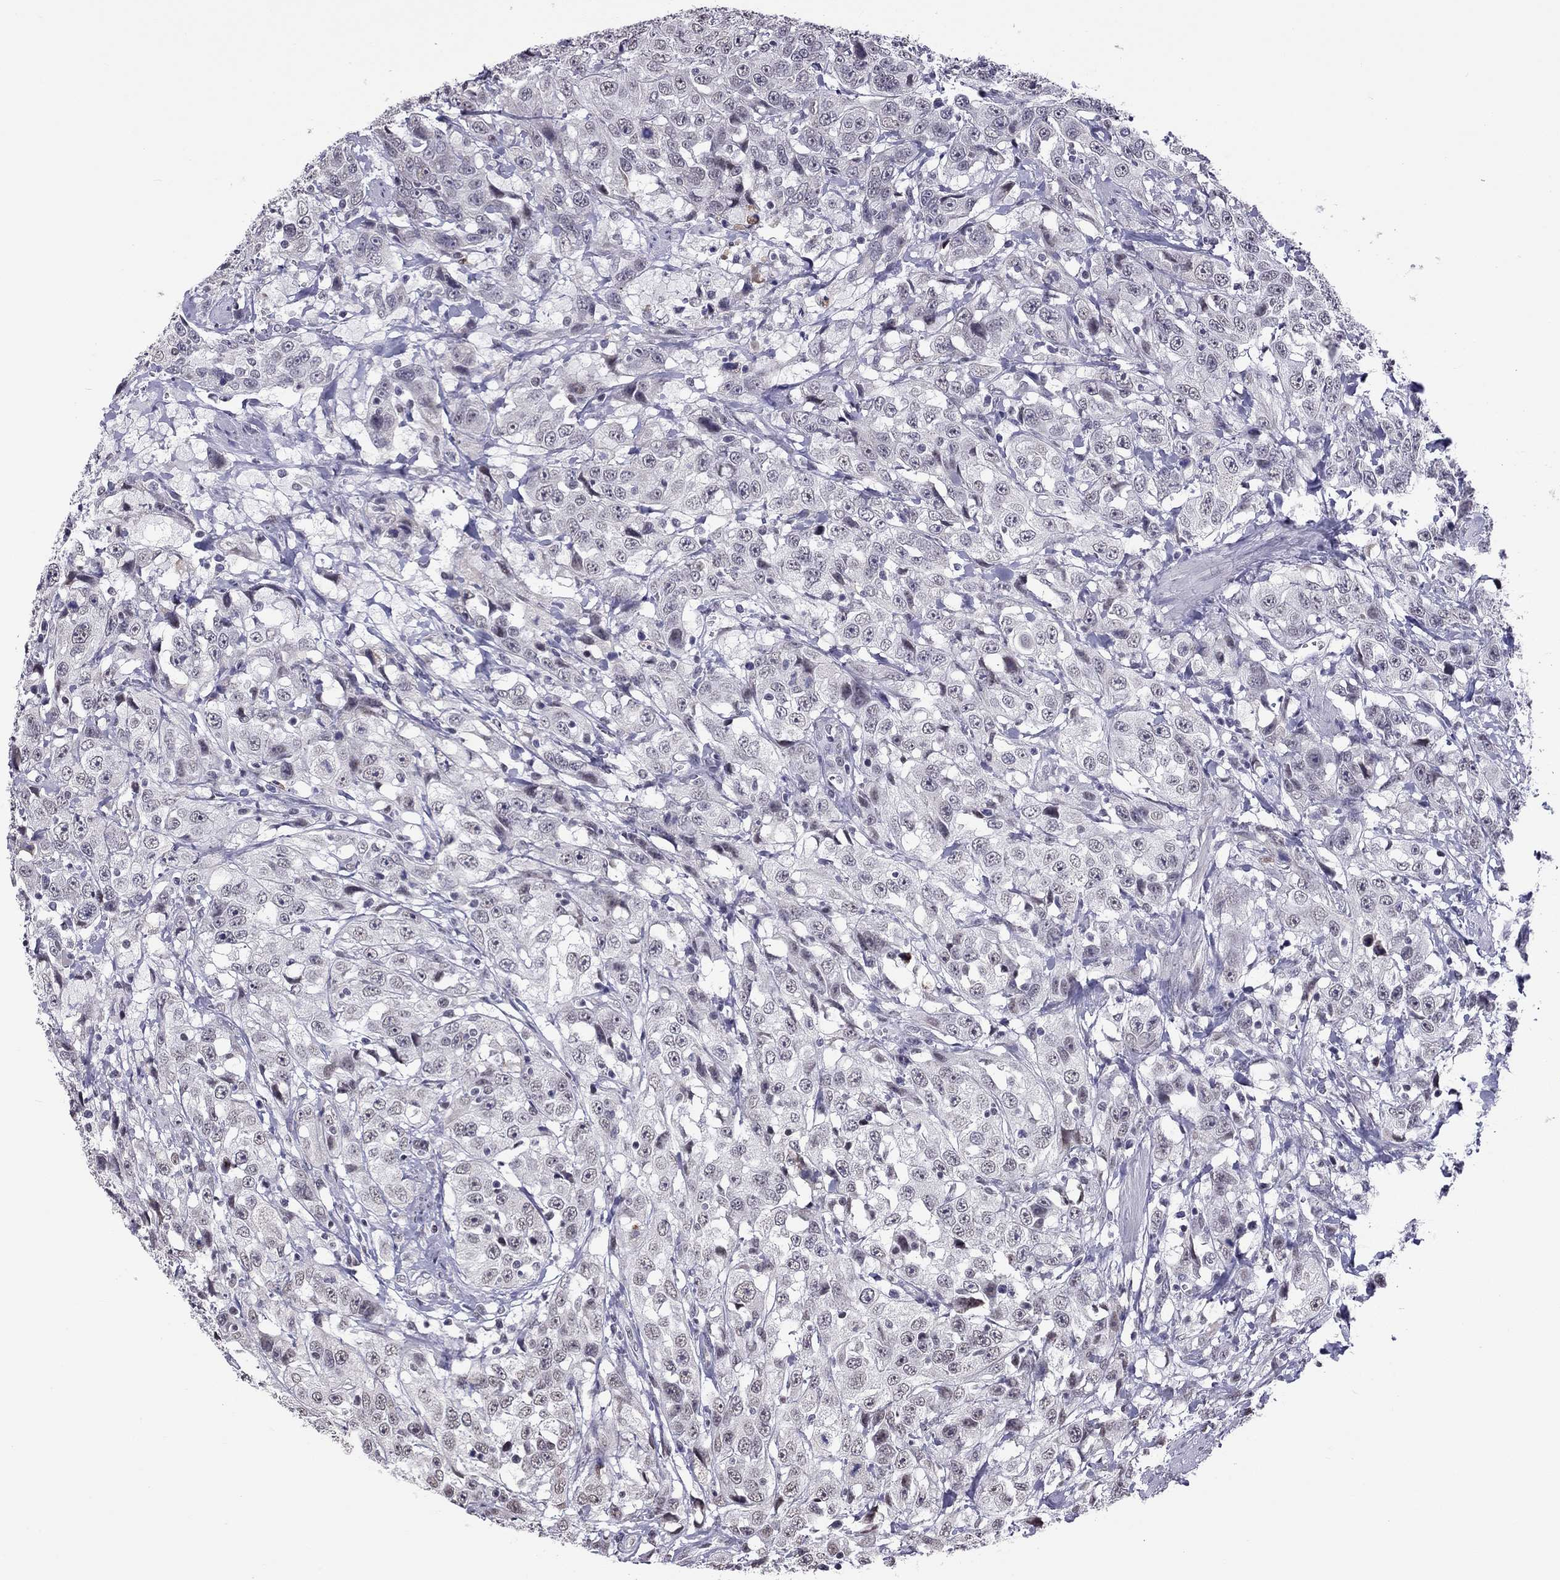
{"staining": {"intensity": "negative", "quantity": "none", "location": "none"}, "tissue": "urothelial cancer", "cell_type": "Tumor cells", "image_type": "cancer", "snomed": [{"axis": "morphology", "description": "Urothelial carcinoma, NOS"}, {"axis": "morphology", "description": "Urothelial carcinoma, High grade"}, {"axis": "topography", "description": "Urinary bladder"}], "caption": "A high-resolution histopathology image shows IHC staining of transitional cell carcinoma, which shows no significant positivity in tumor cells.", "gene": "PPP1R3A", "patient": {"sex": "female", "age": 73}}